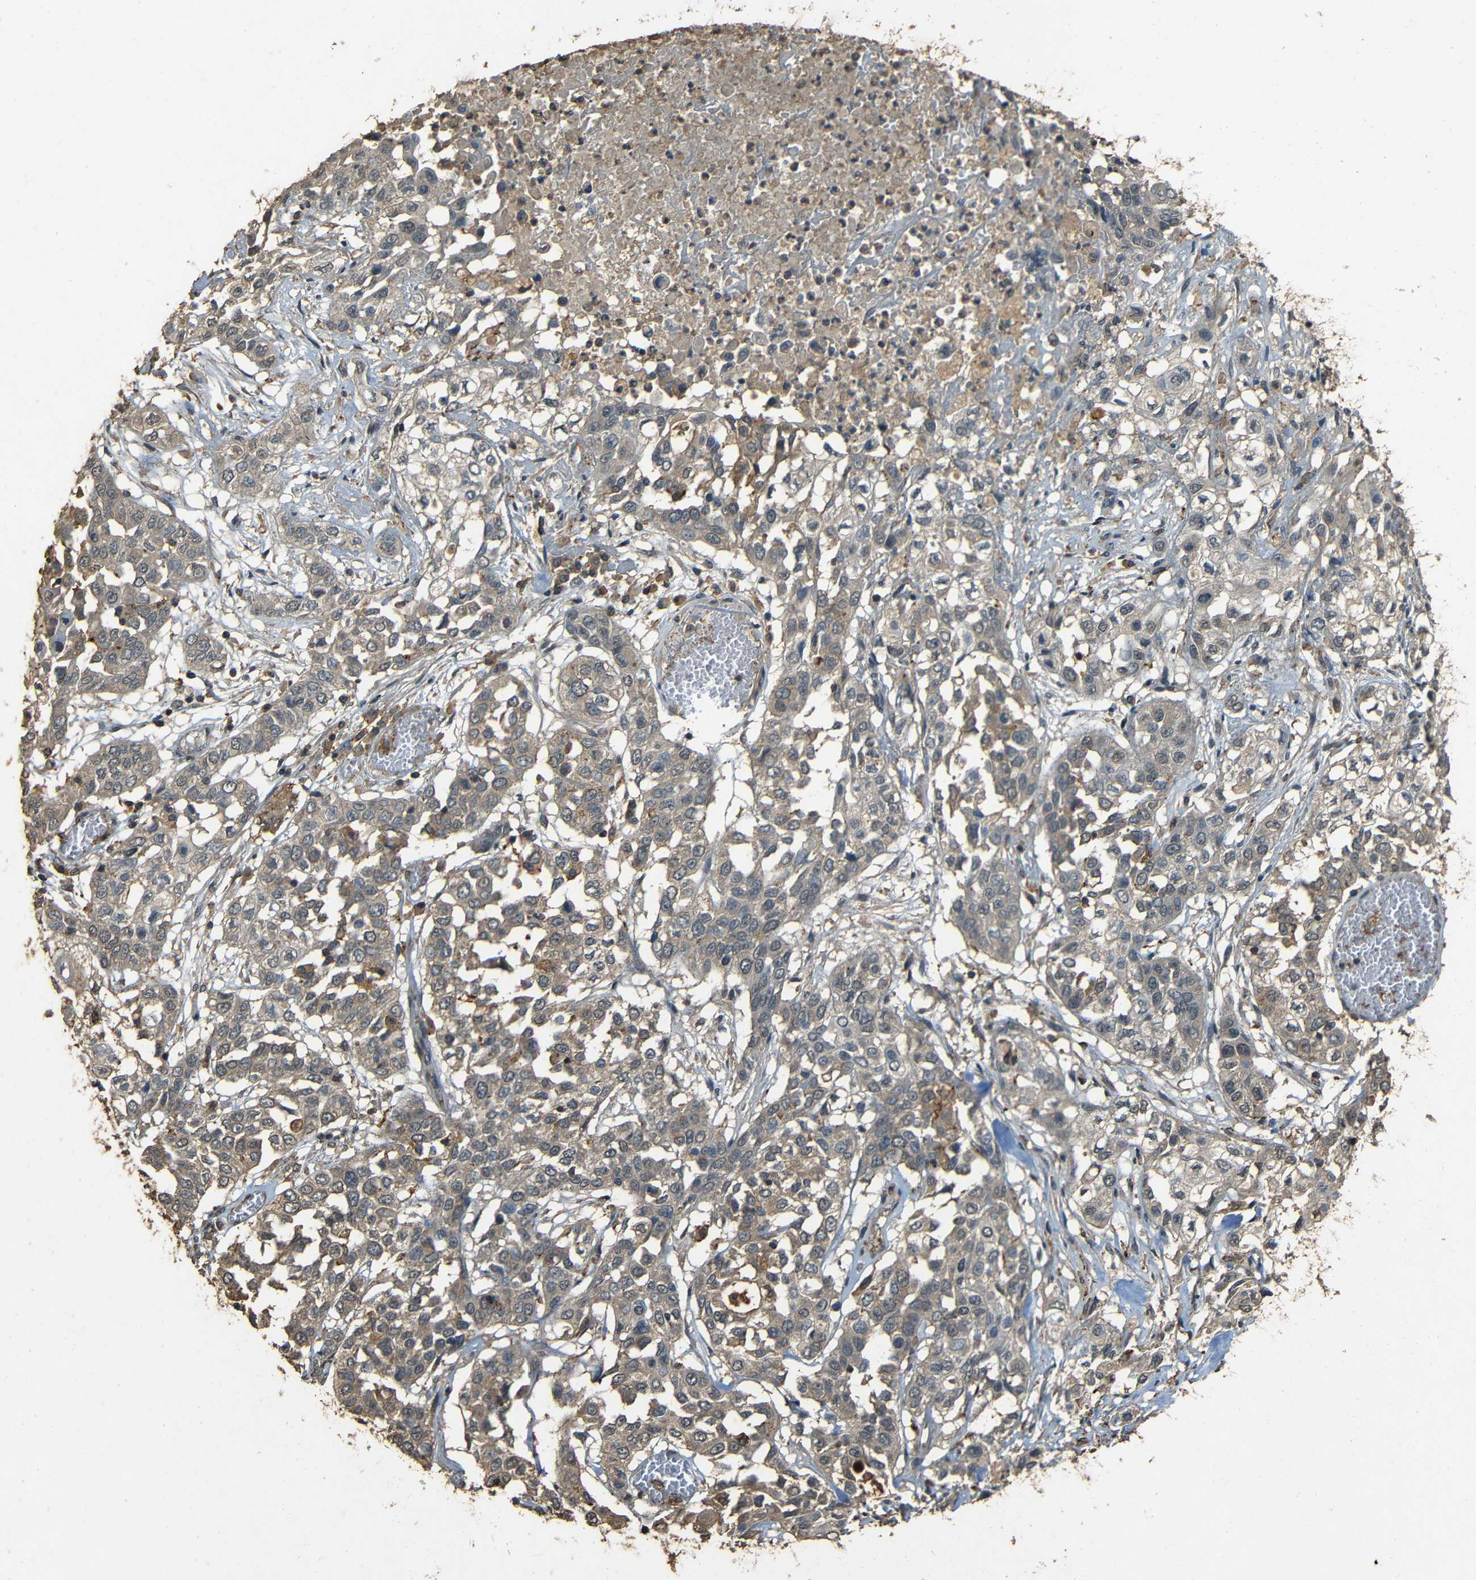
{"staining": {"intensity": "weak", "quantity": ">75%", "location": "cytoplasmic/membranous"}, "tissue": "lung cancer", "cell_type": "Tumor cells", "image_type": "cancer", "snomed": [{"axis": "morphology", "description": "Squamous cell carcinoma, NOS"}, {"axis": "topography", "description": "Lung"}], "caption": "A micrograph of lung cancer stained for a protein displays weak cytoplasmic/membranous brown staining in tumor cells.", "gene": "PDE5A", "patient": {"sex": "male", "age": 71}}